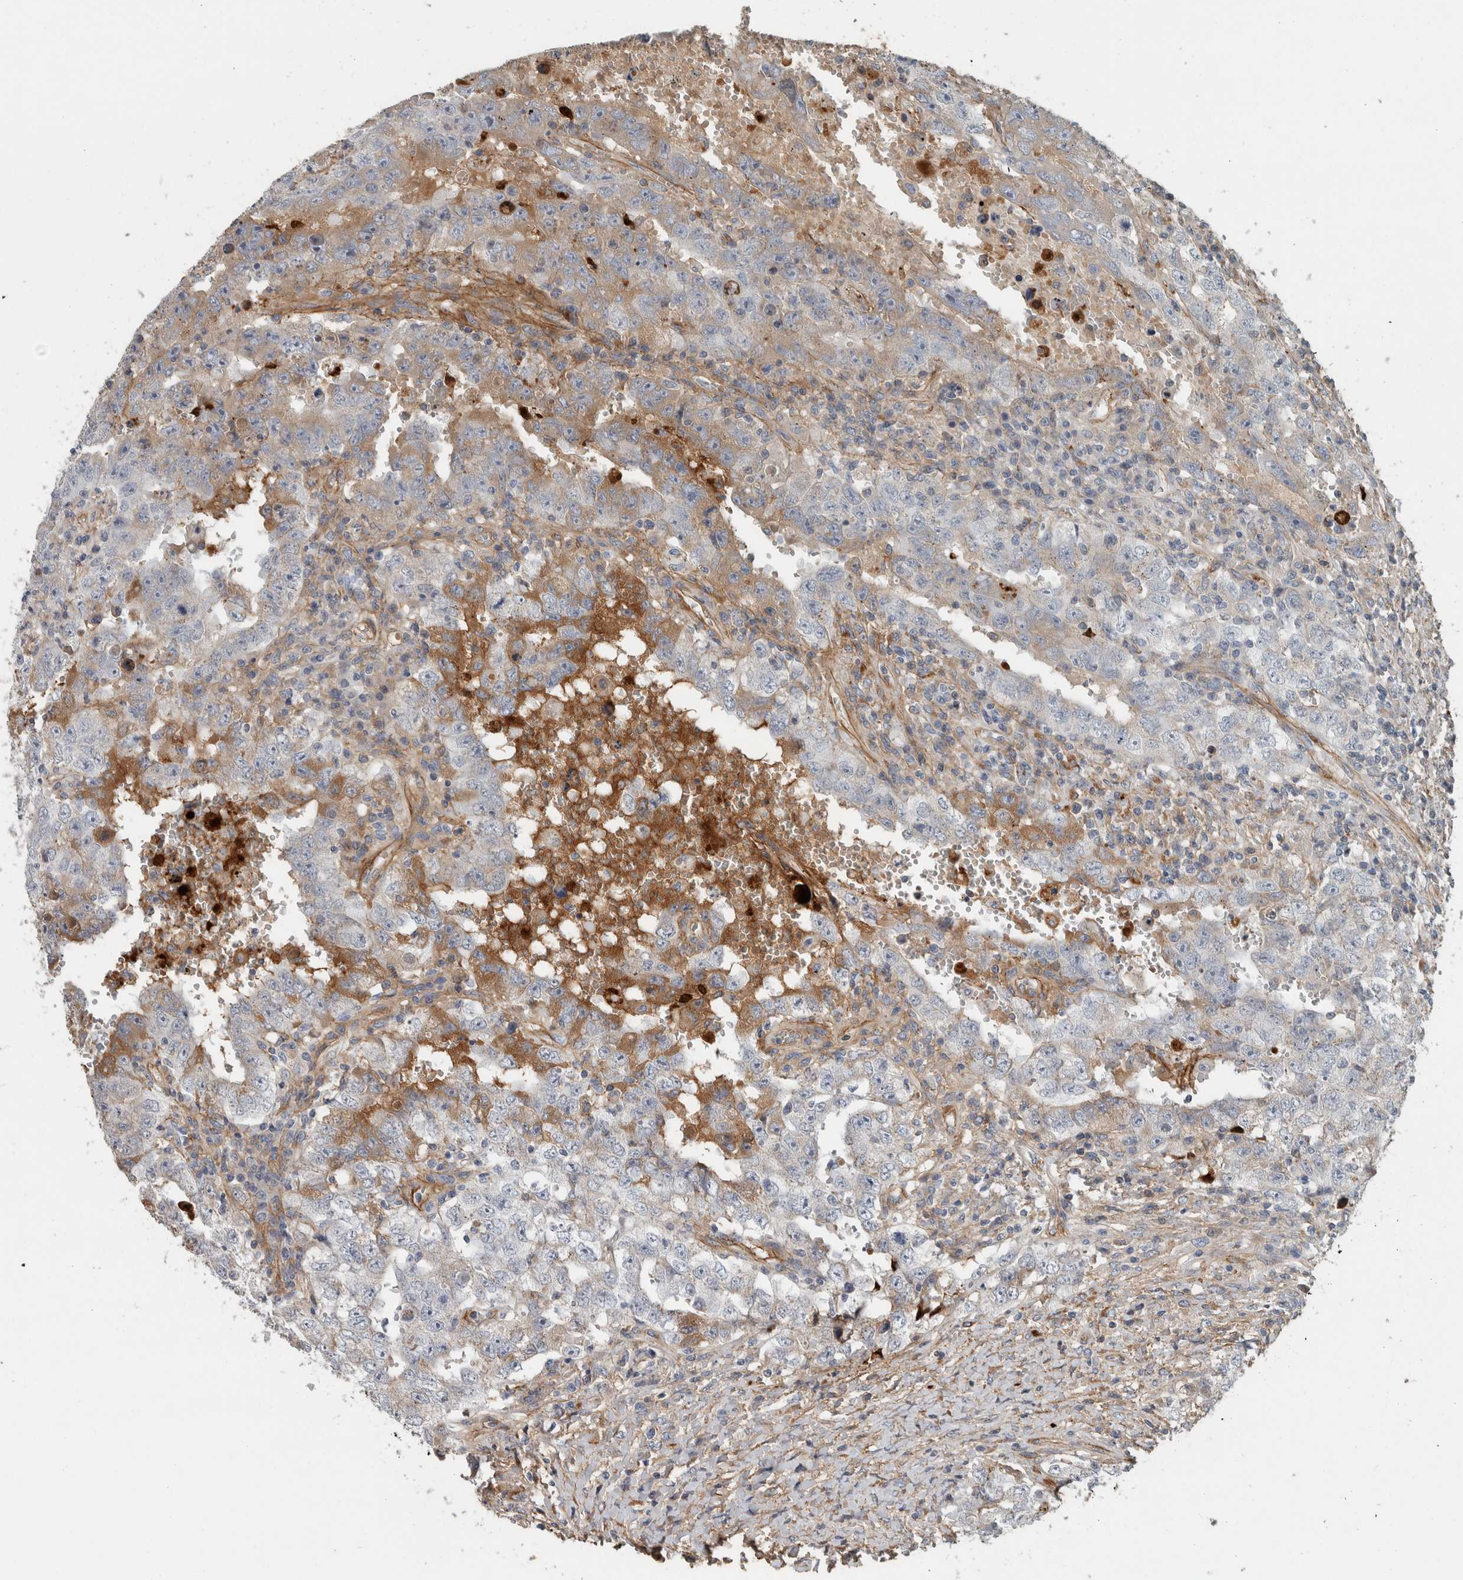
{"staining": {"intensity": "moderate", "quantity": "<25%", "location": "cytoplasmic/membranous"}, "tissue": "testis cancer", "cell_type": "Tumor cells", "image_type": "cancer", "snomed": [{"axis": "morphology", "description": "Carcinoma, Embryonal, NOS"}, {"axis": "topography", "description": "Testis"}], "caption": "High-power microscopy captured an IHC micrograph of testis embryonal carcinoma, revealing moderate cytoplasmic/membranous expression in approximately <25% of tumor cells.", "gene": "FN1", "patient": {"sex": "male", "age": 26}}